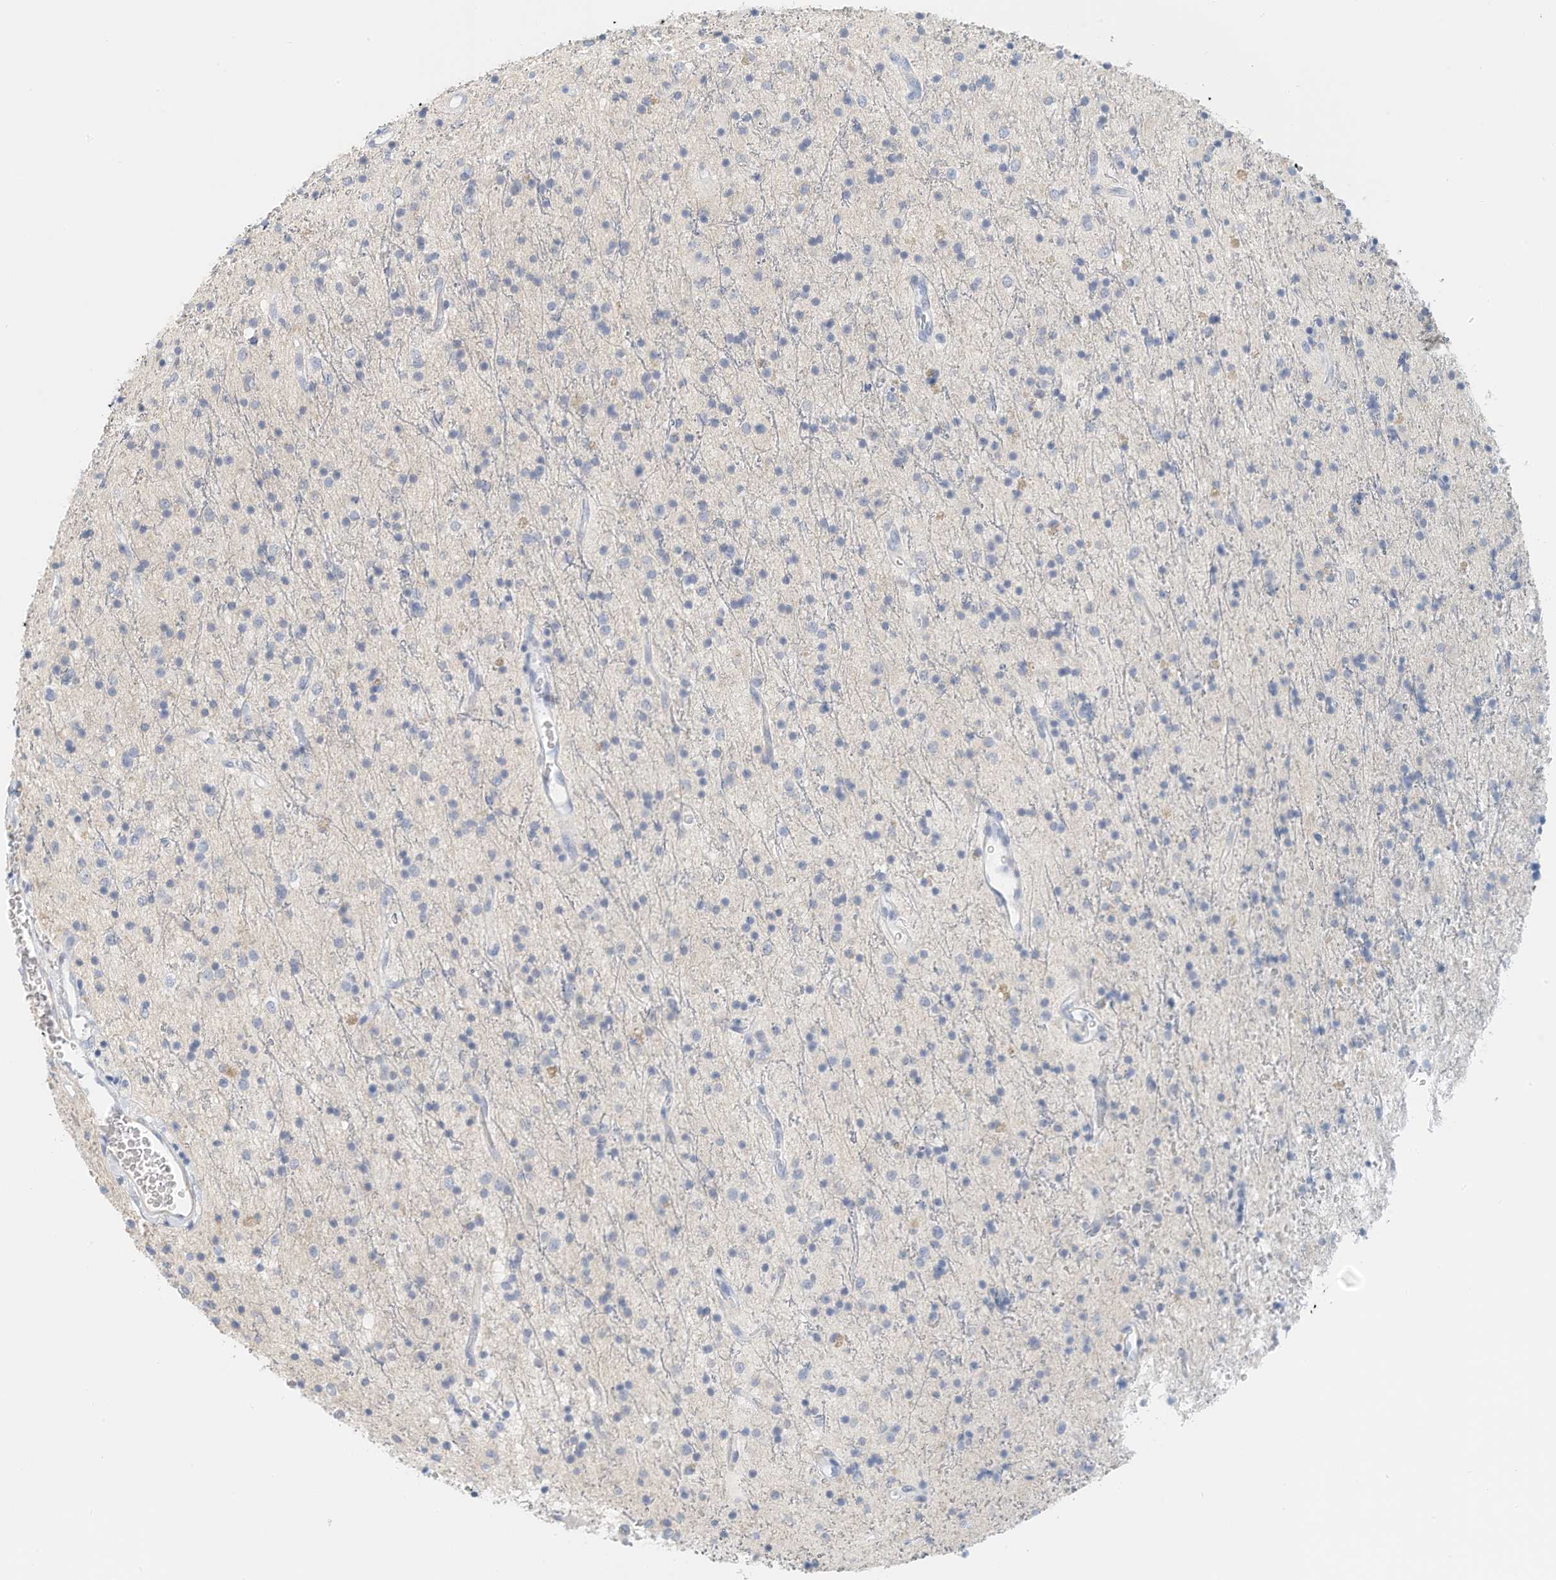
{"staining": {"intensity": "negative", "quantity": "none", "location": "none"}, "tissue": "glioma", "cell_type": "Tumor cells", "image_type": "cancer", "snomed": [{"axis": "morphology", "description": "Glioma, malignant, High grade"}, {"axis": "topography", "description": "Brain"}], "caption": "DAB immunohistochemical staining of human malignant high-grade glioma shows no significant staining in tumor cells.", "gene": "ARHGAP28", "patient": {"sex": "male", "age": 34}}